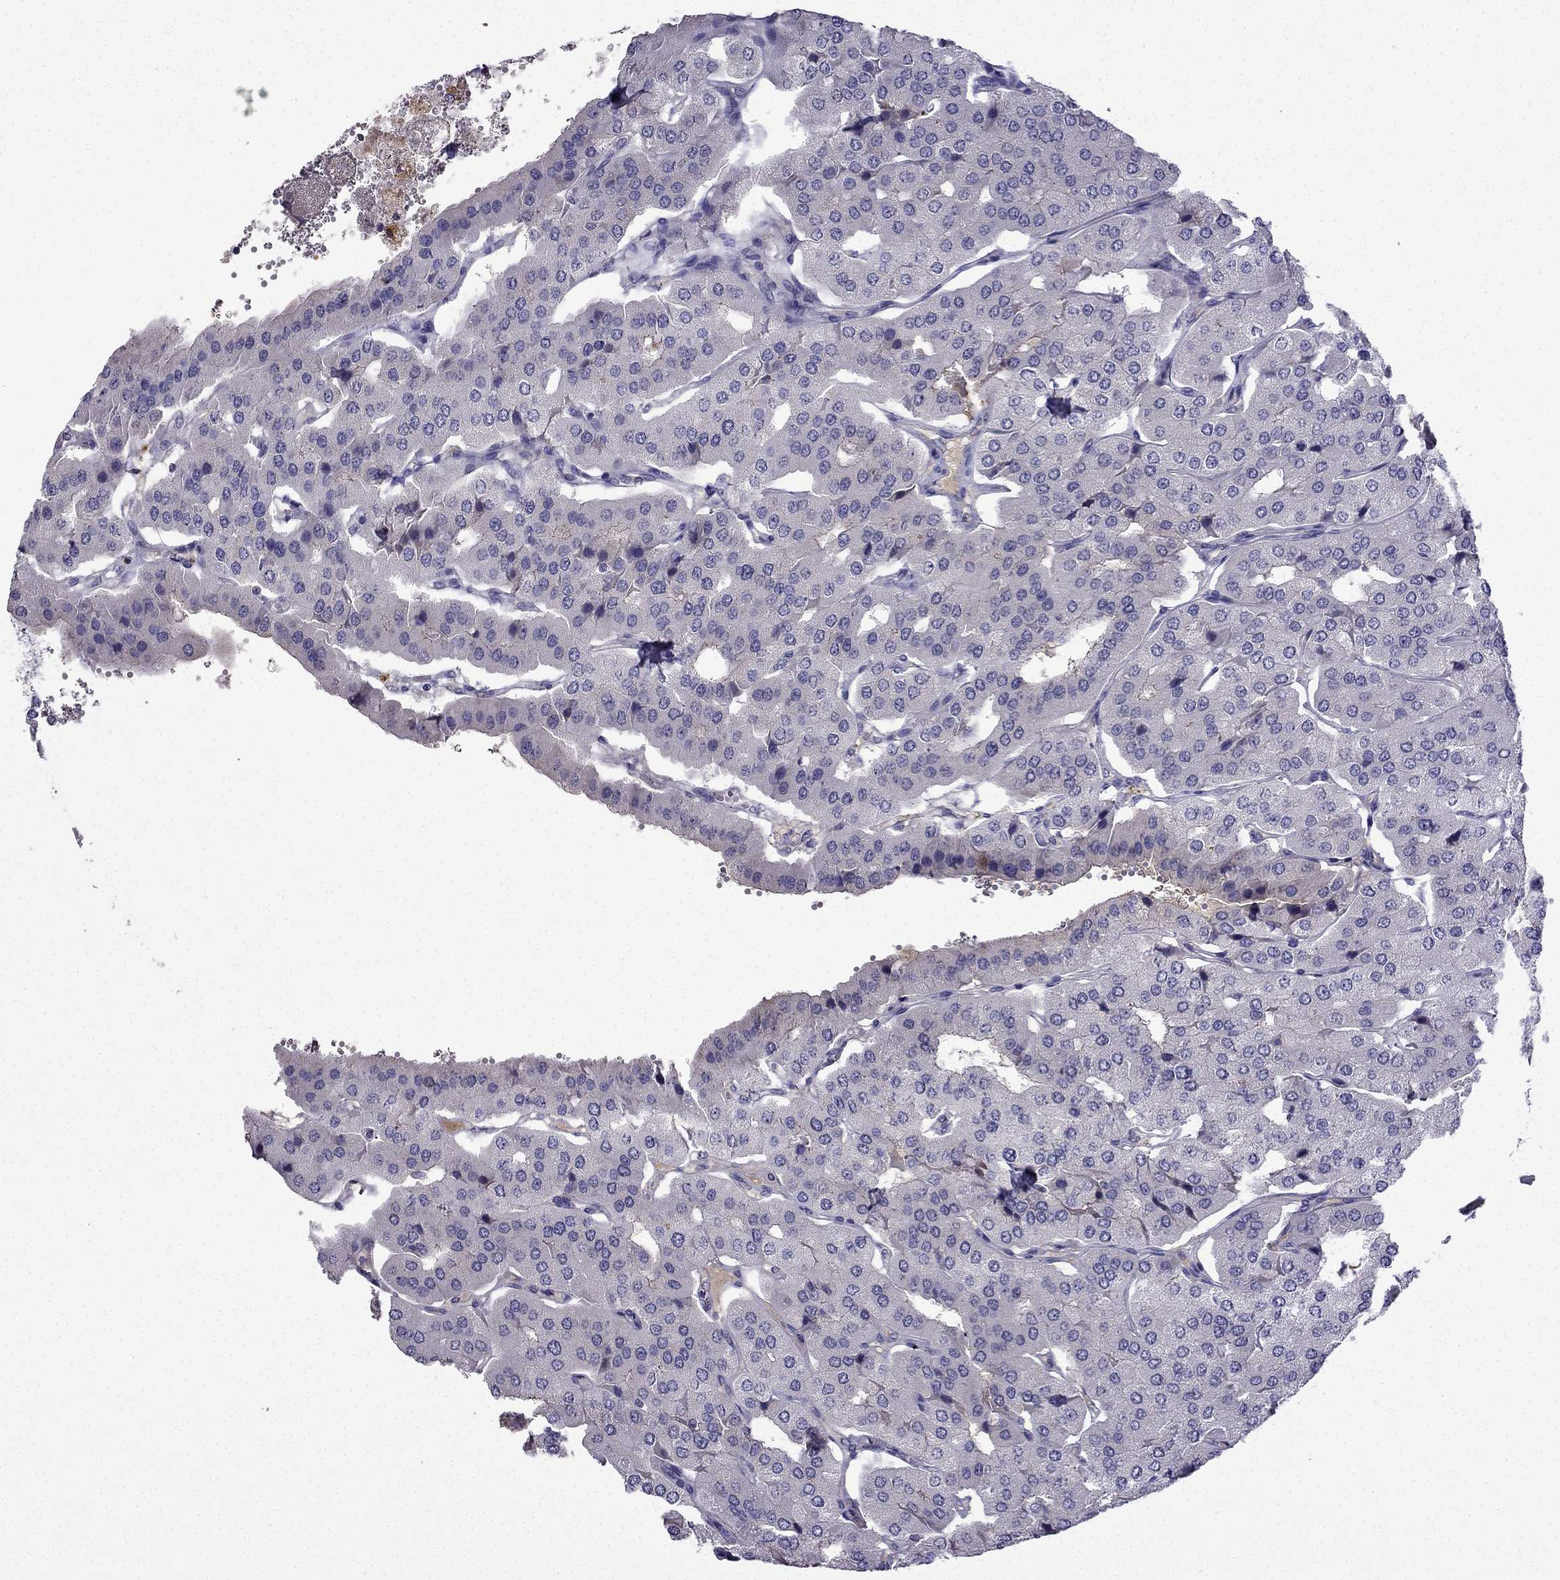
{"staining": {"intensity": "negative", "quantity": "none", "location": "none"}, "tissue": "parathyroid gland", "cell_type": "Glandular cells", "image_type": "normal", "snomed": [{"axis": "morphology", "description": "Normal tissue, NOS"}, {"axis": "morphology", "description": "Adenoma, NOS"}, {"axis": "topography", "description": "Parathyroid gland"}], "caption": "Immunohistochemistry of benign parathyroid gland reveals no expression in glandular cells. Brightfield microscopy of immunohistochemistry (IHC) stained with DAB (3,3'-diaminobenzidine) (brown) and hematoxylin (blue), captured at high magnification.", "gene": "UHRF1", "patient": {"sex": "female", "age": 86}}